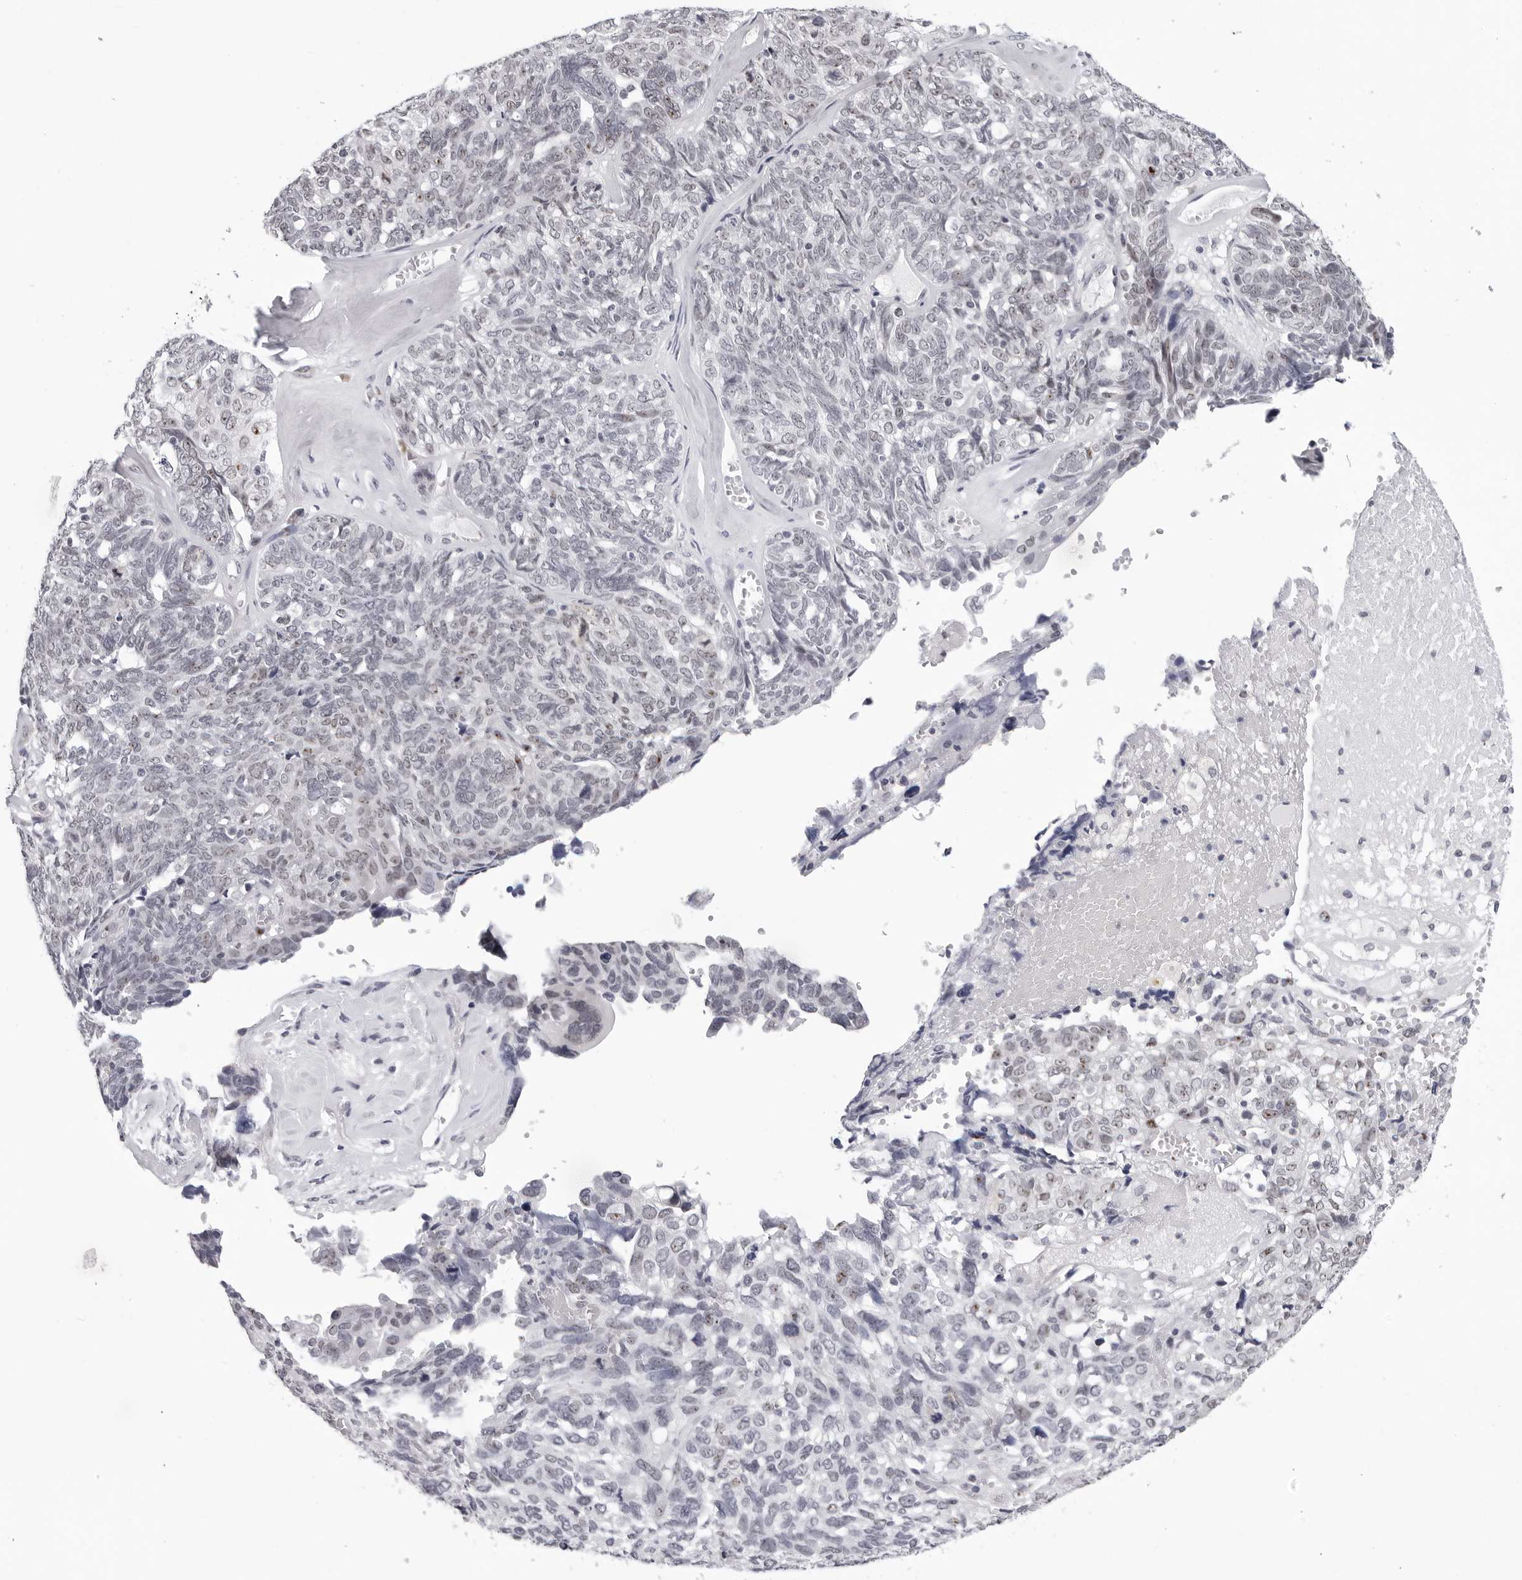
{"staining": {"intensity": "moderate", "quantity": "<25%", "location": "nuclear"}, "tissue": "ovarian cancer", "cell_type": "Tumor cells", "image_type": "cancer", "snomed": [{"axis": "morphology", "description": "Cystadenocarcinoma, serous, NOS"}, {"axis": "topography", "description": "Ovary"}], "caption": "Ovarian cancer (serous cystadenocarcinoma) stained with immunohistochemistry (IHC) reveals moderate nuclear positivity in approximately <25% of tumor cells. (Brightfield microscopy of DAB IHC at high magnification).", "gene": "GNL2", "patient": {"sex": "female", "age": 79}}